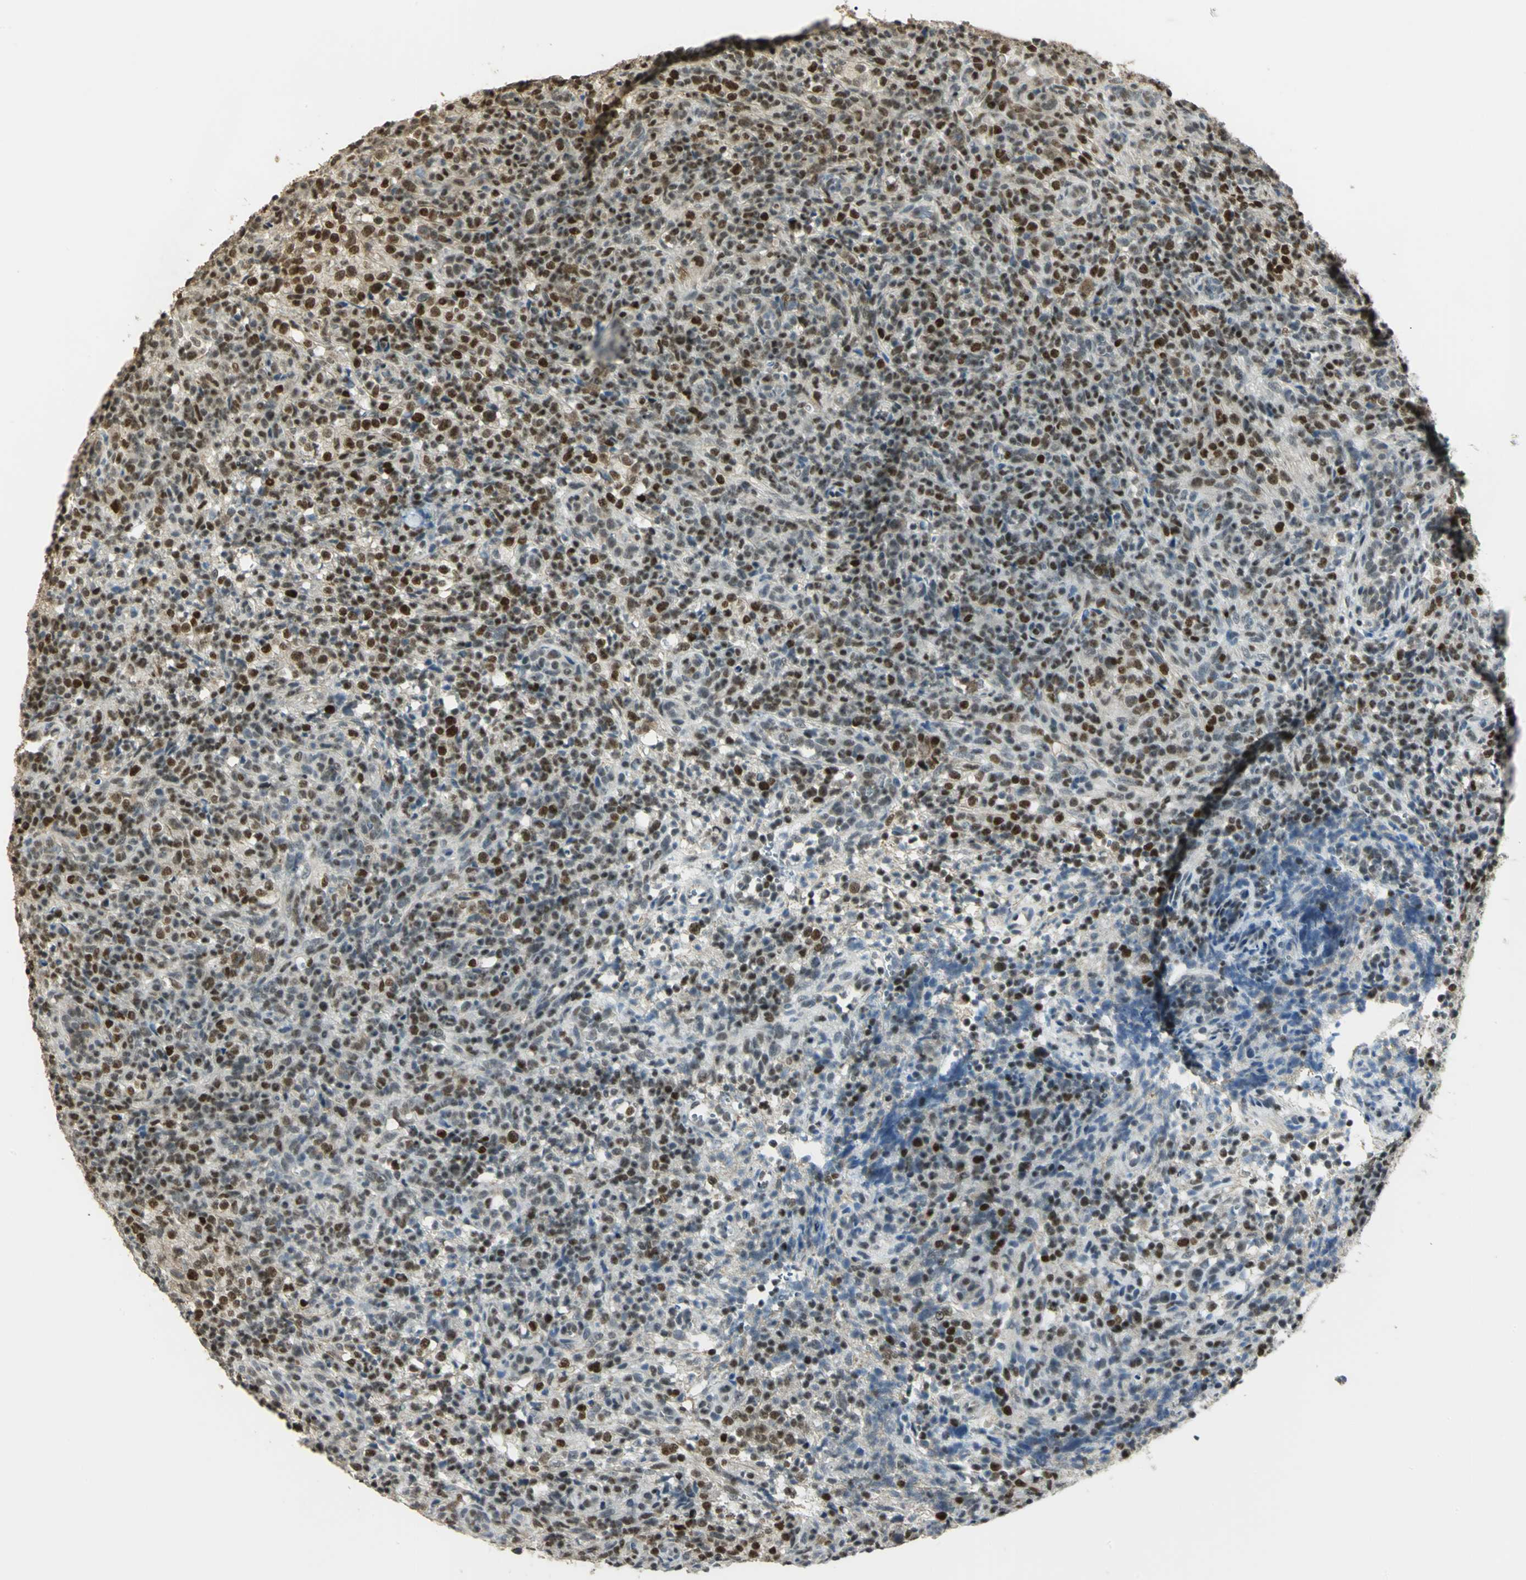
{"staining": {"intensity": "moderate", "quantity": "25%-75%", "location": "nuclear"}, "tissue": "lymphoma", "cell_type": "Tumor cells", "image_type": "cancer", "snomed": [{"axis": "morphology", "description": "Malignant lymphoma, non-Hodgkin's type, High grade"}, {"axis": "topography", "description": "Lymph node"}], "caption": "Moderate nuclear staining for a protein is appreciated in about 25%-75% of tumor cells of lymphoma using immunohistochemistry (IHC).", "gene": "ELF1", "patient": {"sex": "female", "age": 76}}